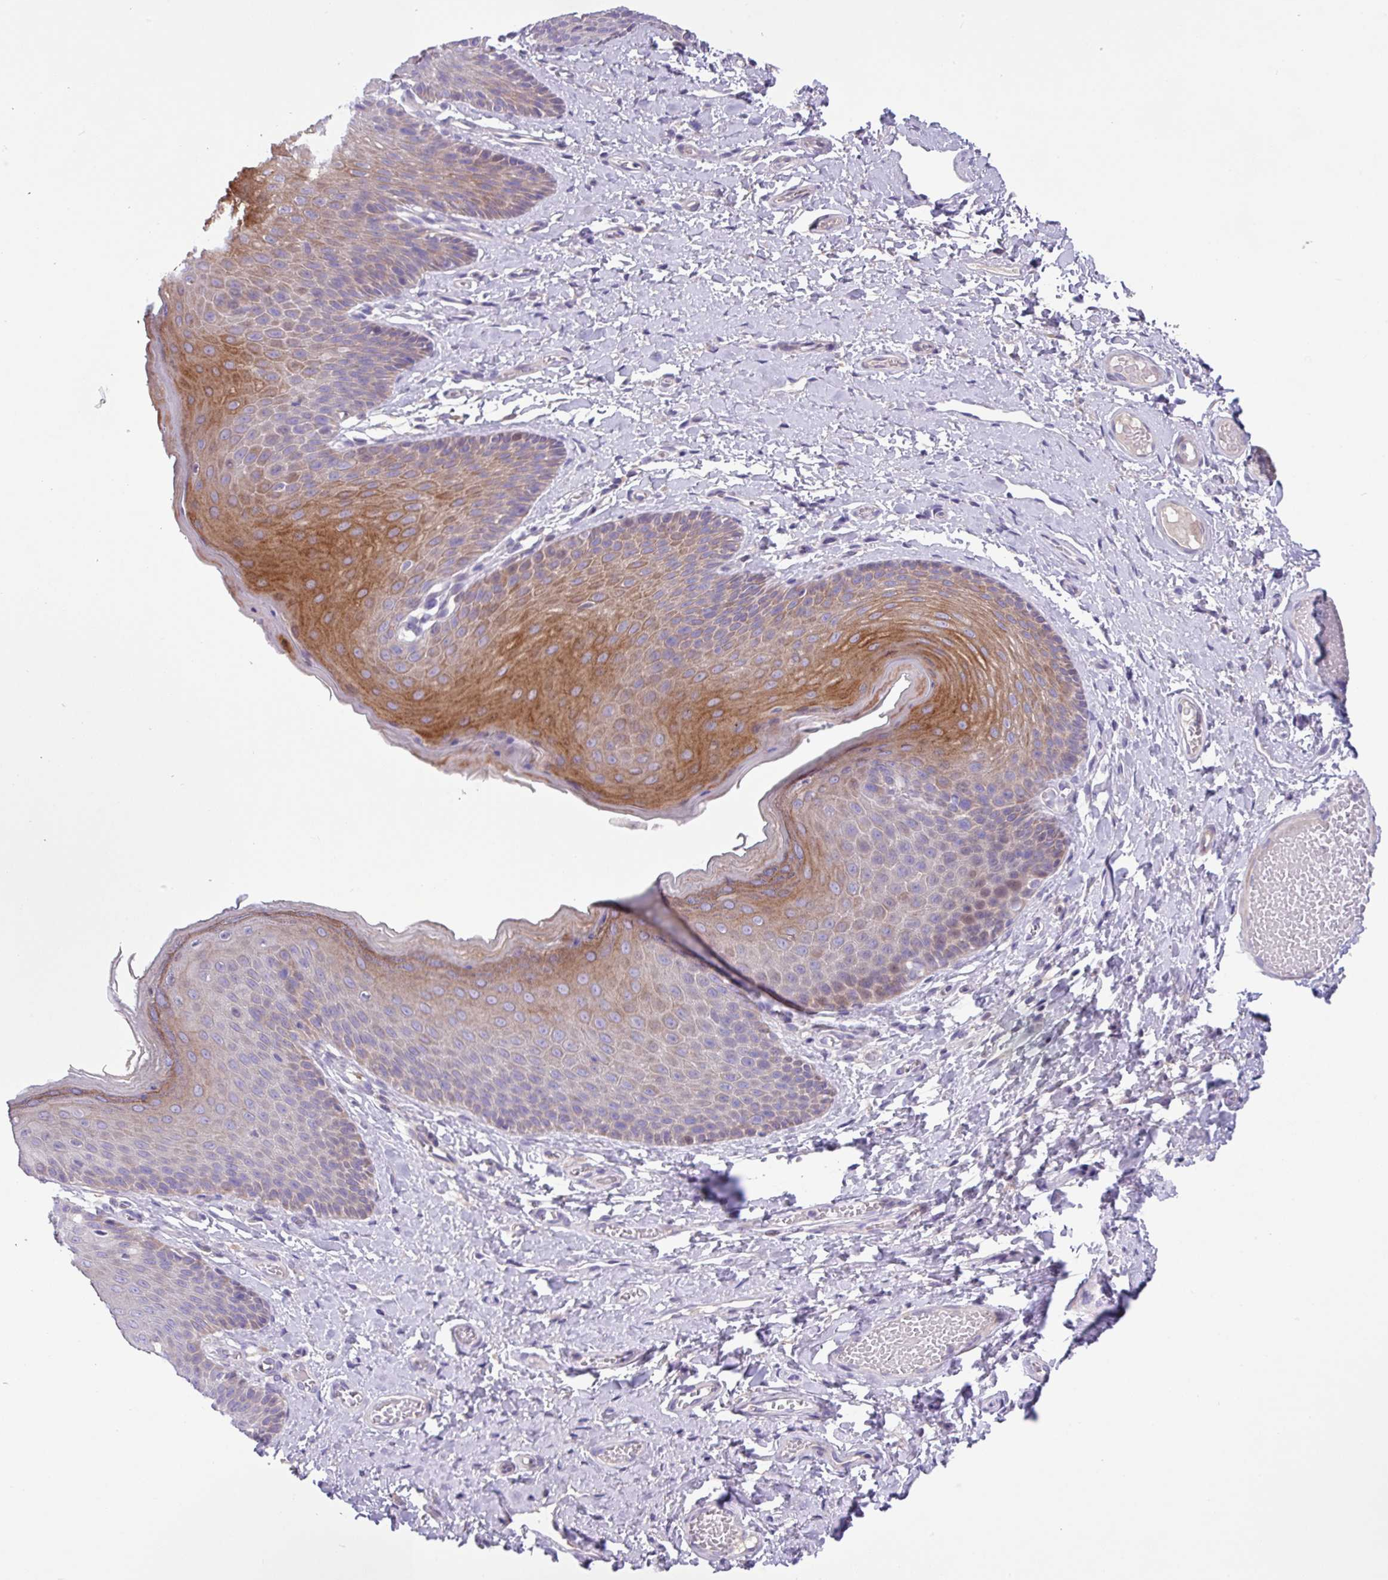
{"staining": {"intensity": "moderate", "quantity": "<25%", "location": "cytoplasmic/membranous"}, "tissue": "skin", "cell_type": "Epidermal cells", "image_type": "normal", "snomed": [{"axis": "morphology", "description": "Normal tissue, NOS"}, {"axis": "topography", "description": "Anal"}], "caption": "Moderate cytoplasmic/membranous expression for a protein is seen in about <25% of epidermal cells of unremarkable skin using immunohistochemistry (IHC).", "gene": "IQCJ", "patient": {"sex": "female", "age": 40}}